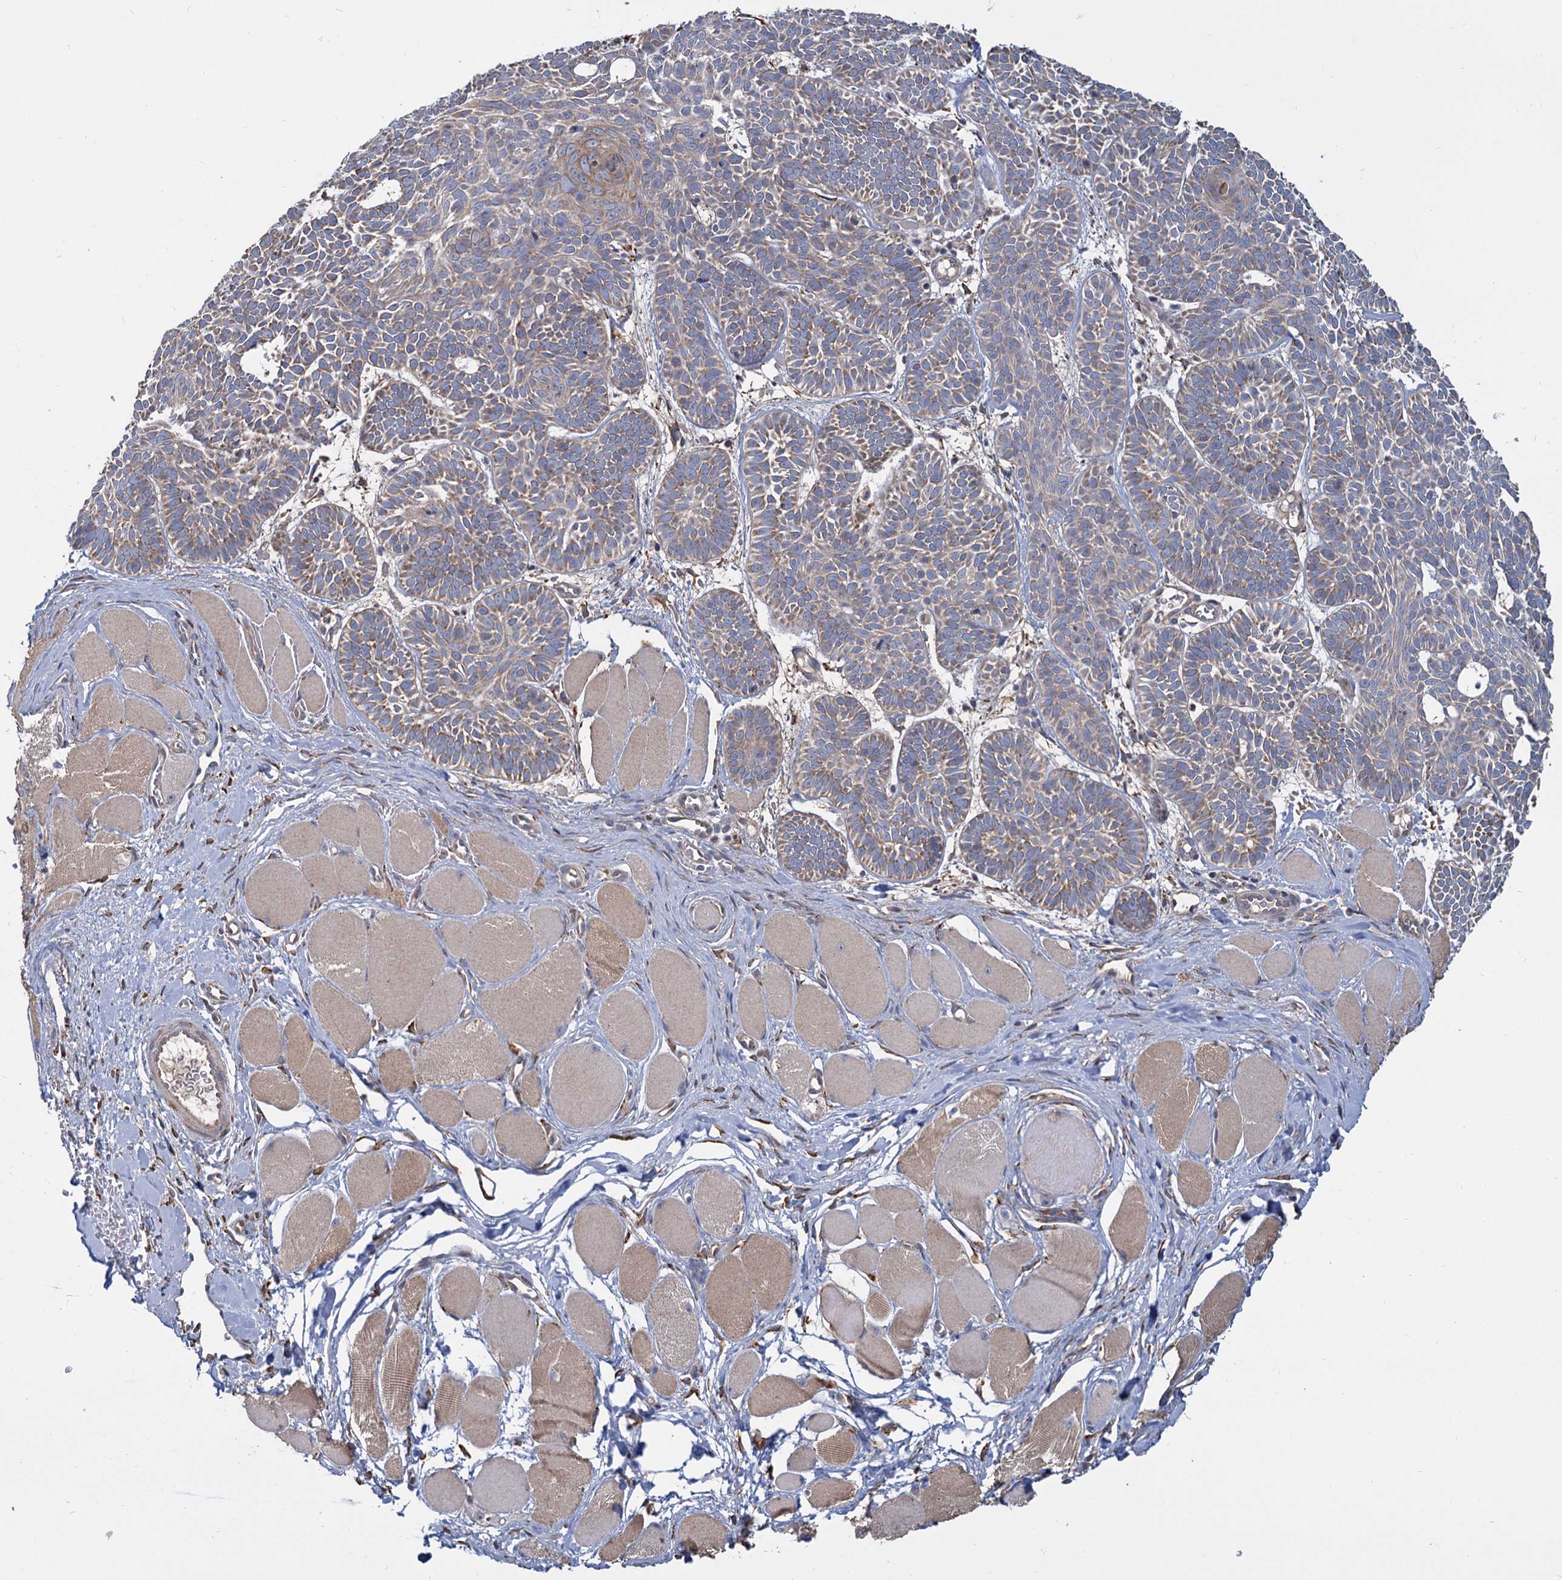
{"staining": {"intensity": "moderate", "quantity": ">75%", "location": "cytoplasmic/membranous"}, "tissue": "skin cancer", "cell_type": "Tumor cells", "image_type": "cancer", "snomed": [{"axis": "morphology", "description": "Basal cell carcinoma"}, {"axis": "topography", "description": "Skin"}], "caption": "Immunohistochemistry (IHC) image of neoplastic tissue: human skin cancer (basal cell carcinoma) stained using IHC shows medium levels of moderate protein expression localized specifically in the cytoplasmic/membranous of tumor cells, appearing as a cytoplasmic/membranous brown color.", "gene": "LRRC51", "patient": {"sex": "male", "age": 85}}